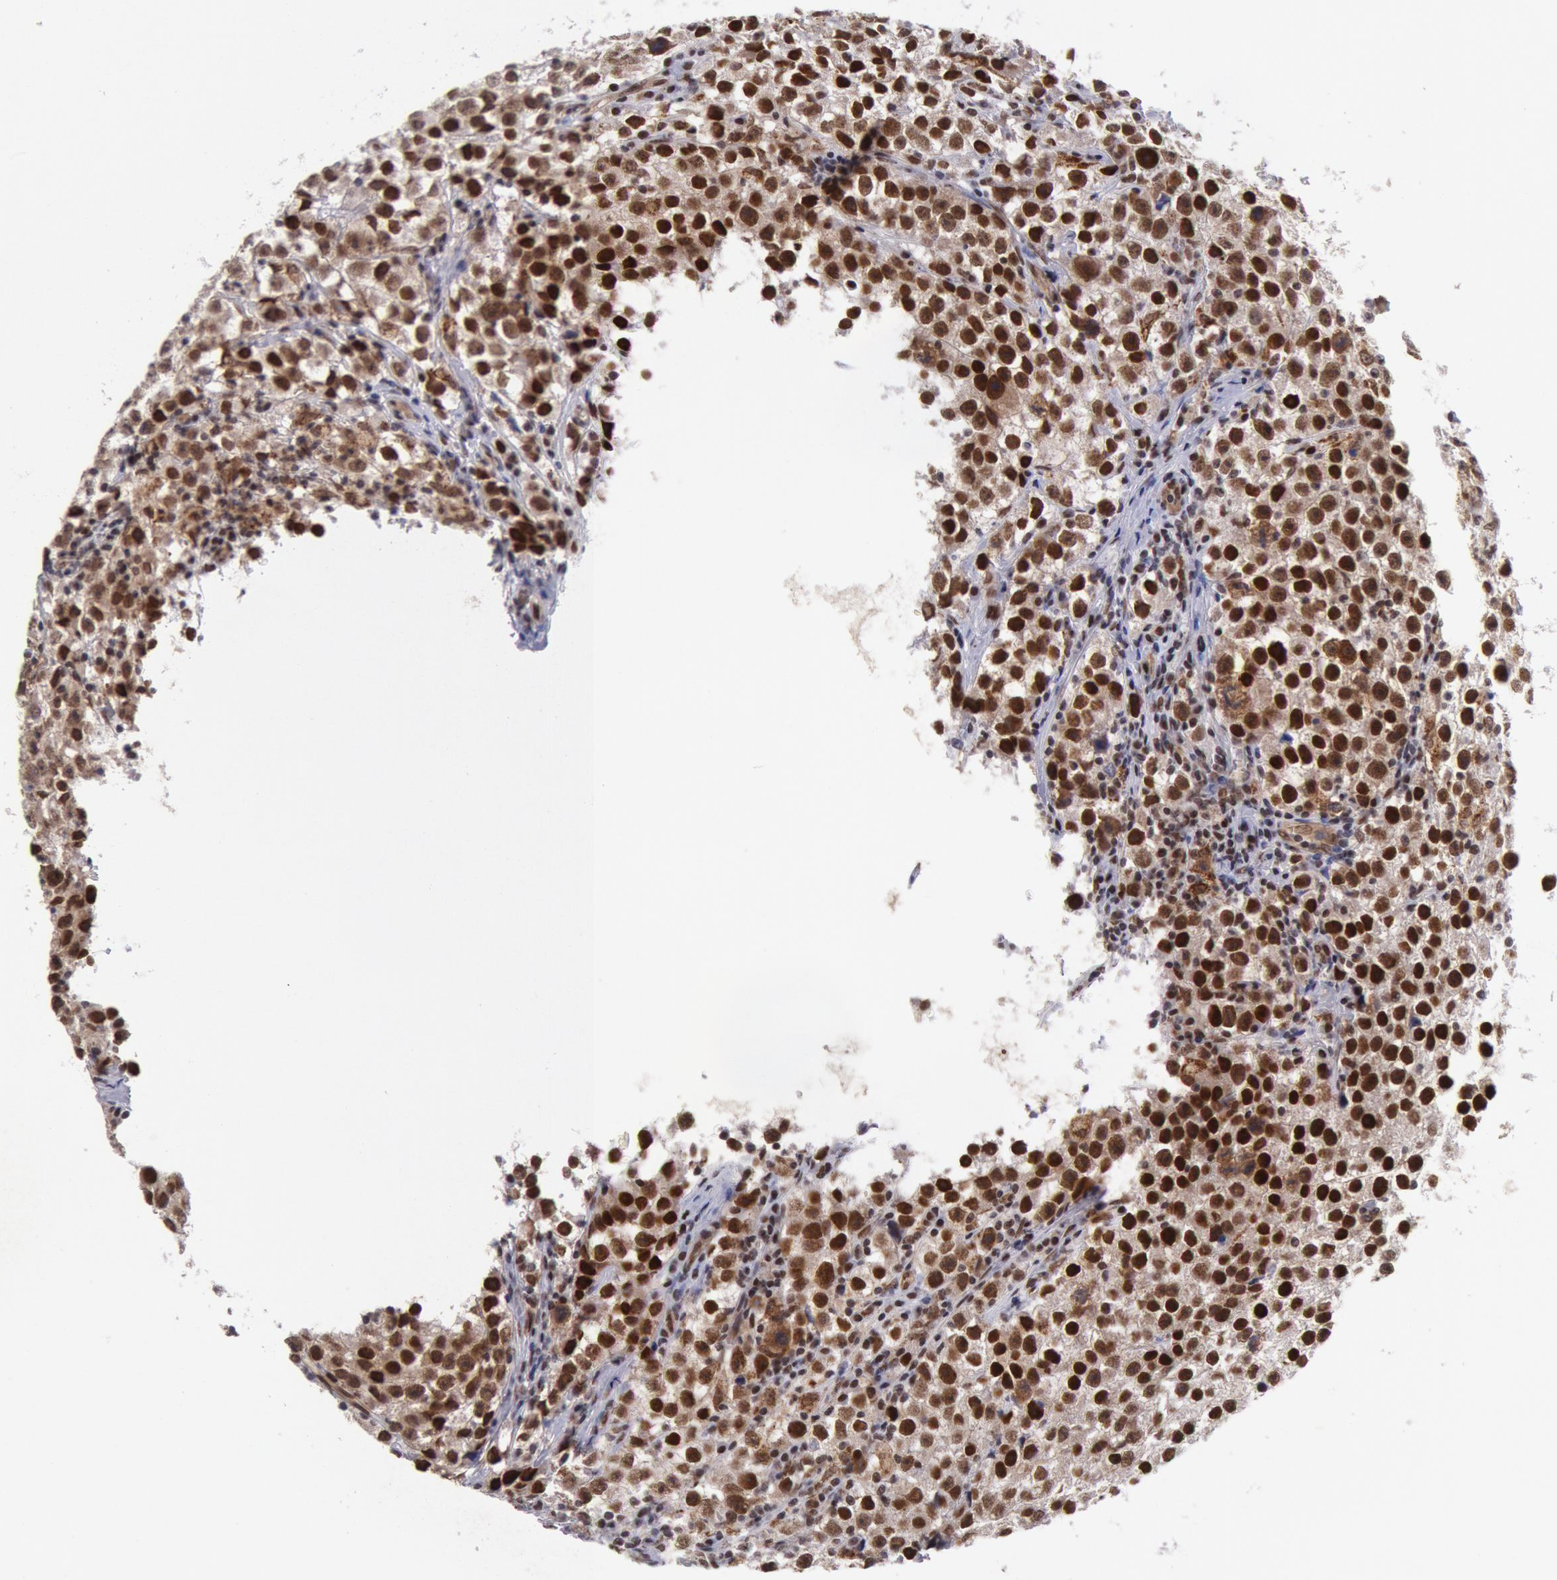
{"staining": {"intensity": "strong", "quantity": ">75%", "location": "cytoplasmic/membranous,nuclear"}, "tissue": "testis cancer", "cell_type": "Tumor cells", "image_type": "cancer", "snomed": [{"axis": "morphology", "description": "Seminoma, NOS"}, {"axis": "topography", "description": "Testis"}], "caption": "A histopathology image of human testis seminoma stained for a protein exhibits strong cytoplasmic/membranous and nuclear brown staining in tumor cells.", "gene": "CDKN2B", "patient": {"sex": "male", "age": 35}}